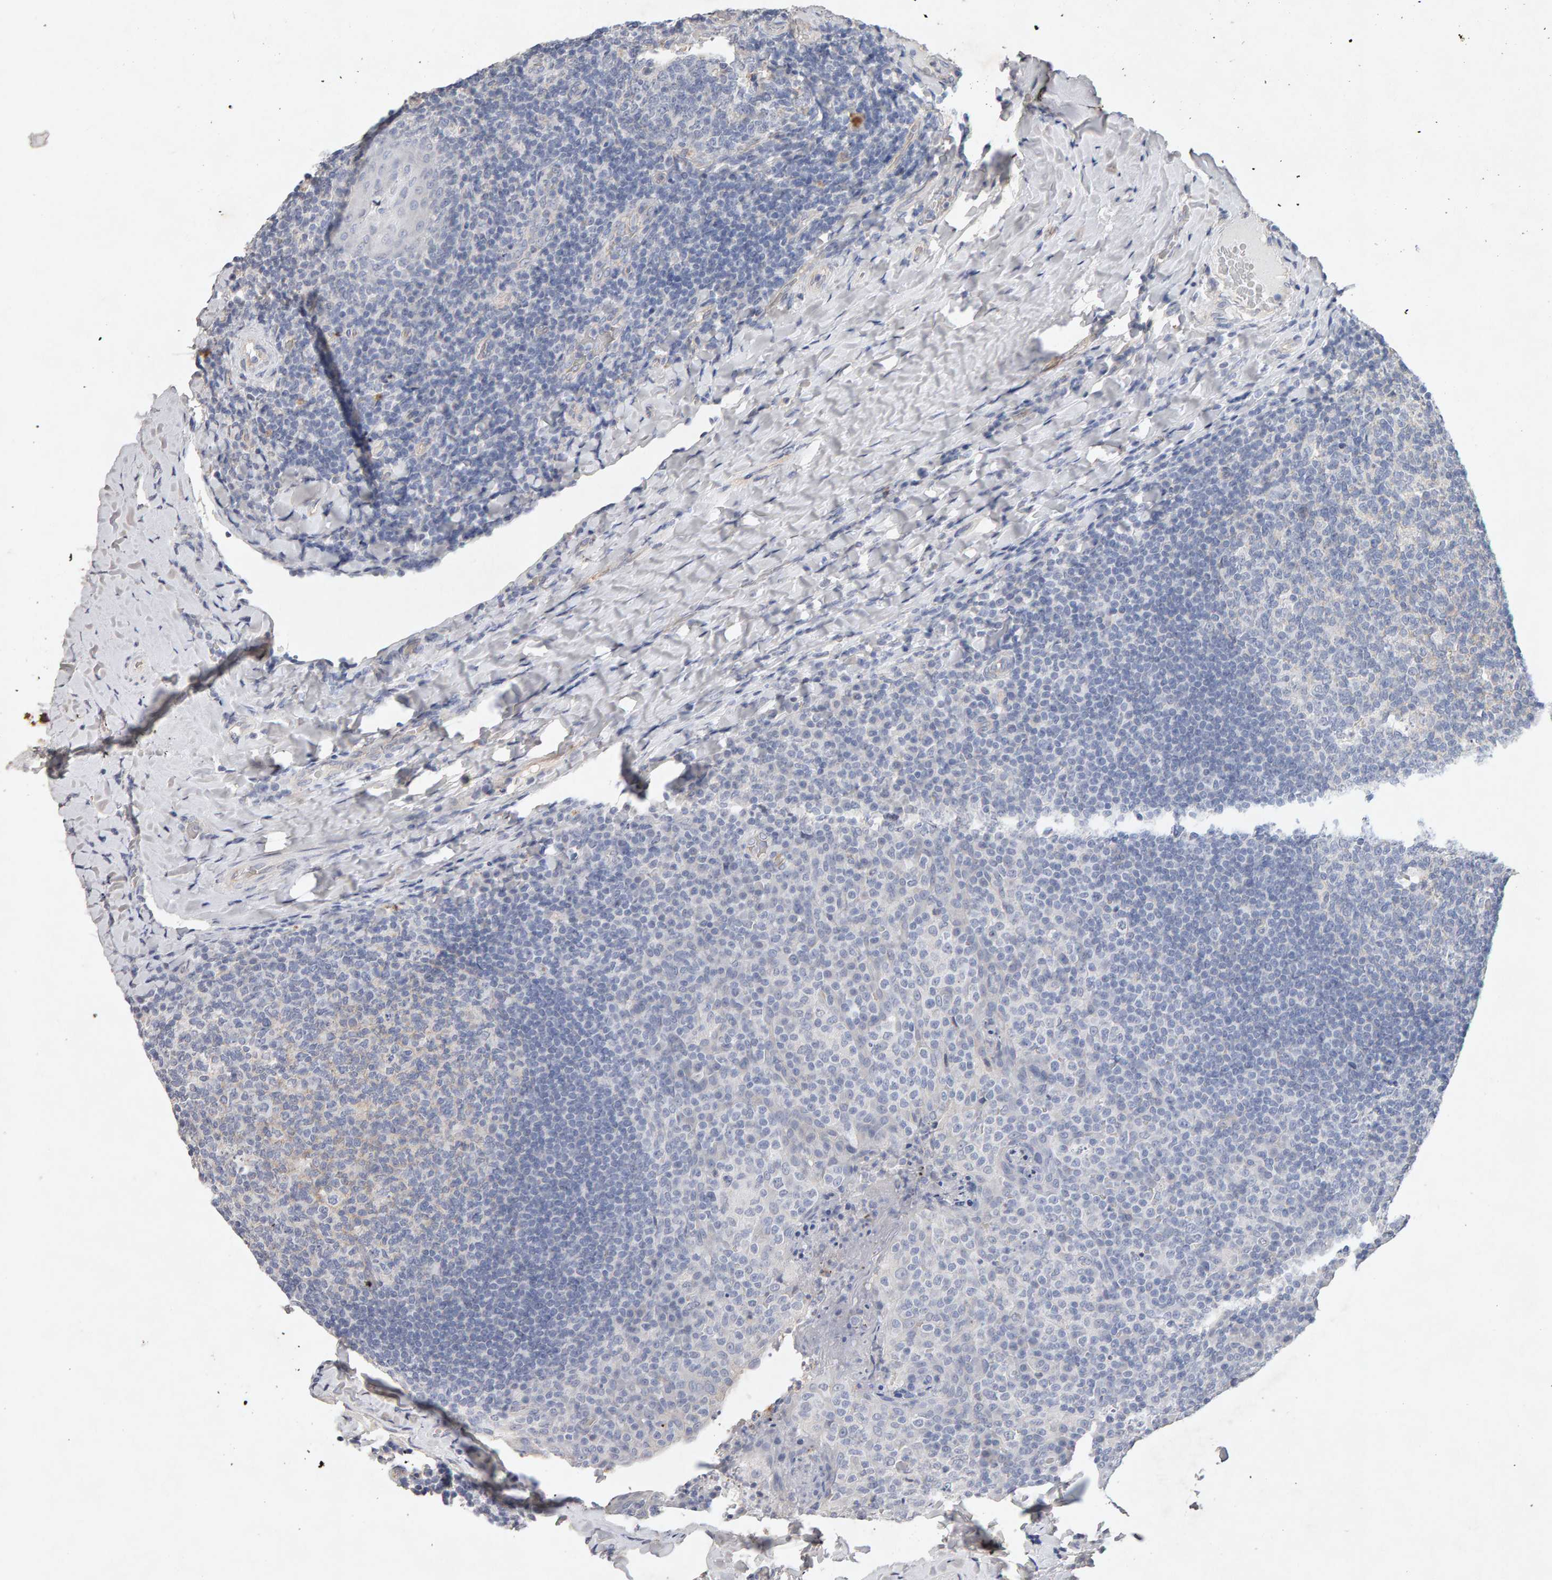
{"staining": {"intensity": "weak", "quantity": "<25%", "location": "cytoplasmic/membranous"}, "tissue": "tonsil", "cell_type": "Germinal center cells", "image_type": "normal", "snomed": [{"axis": "morphology", "description": "Normal tissue, NOS"}, {"axis": "topography", "description": "Tonsil"}], "caption": "Immunohistochemistry (IHC) micrograph of normal human tonsil stained for a protein (brown), which reveals no staining in germinal center cells.", "gene": "PTPRM", "patient": {"sex": "male", "age": 17}}